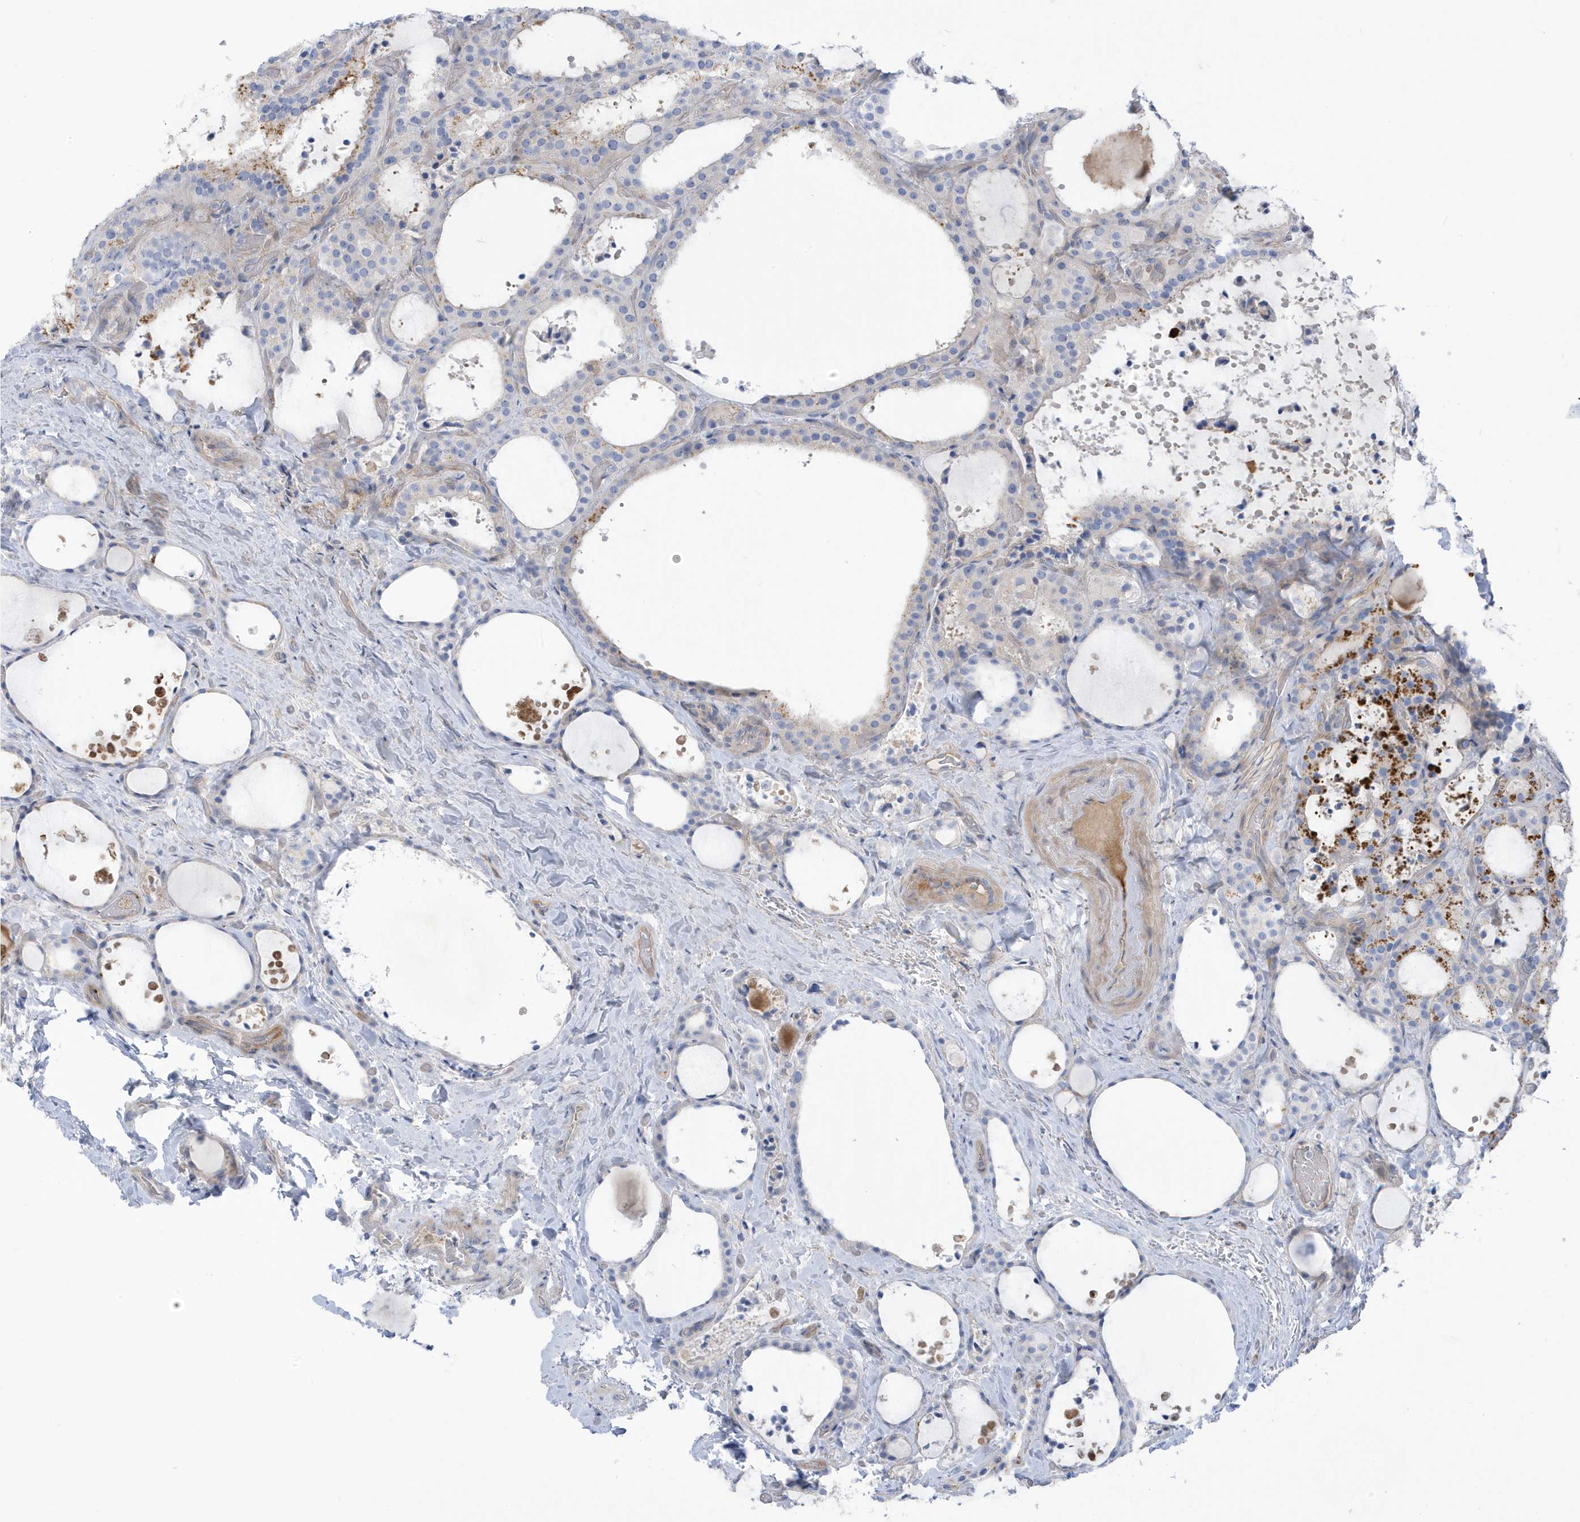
{"staining": {"intensity": "moderate", "quantity": "<25%", "location": "cytoplasmic/membranous"}, "tissue": "thyroid cancer", "cell_type": "Tumor cells", "image_type": "cancer", "snomed": [{"axis": "morphology", "description": "Papillary adenocarcinoma, NOS"}, {"axis": "topography", "description": "Thyroid gland"}], "caption": "Protein staining shows moderate cytoplasmic/membranous expression in about <25% of tumor cells in papillary adenocarcinoma (thyroid).", "gene": "ATP13A5", "patient": {"sex": "male", "age": 77}}